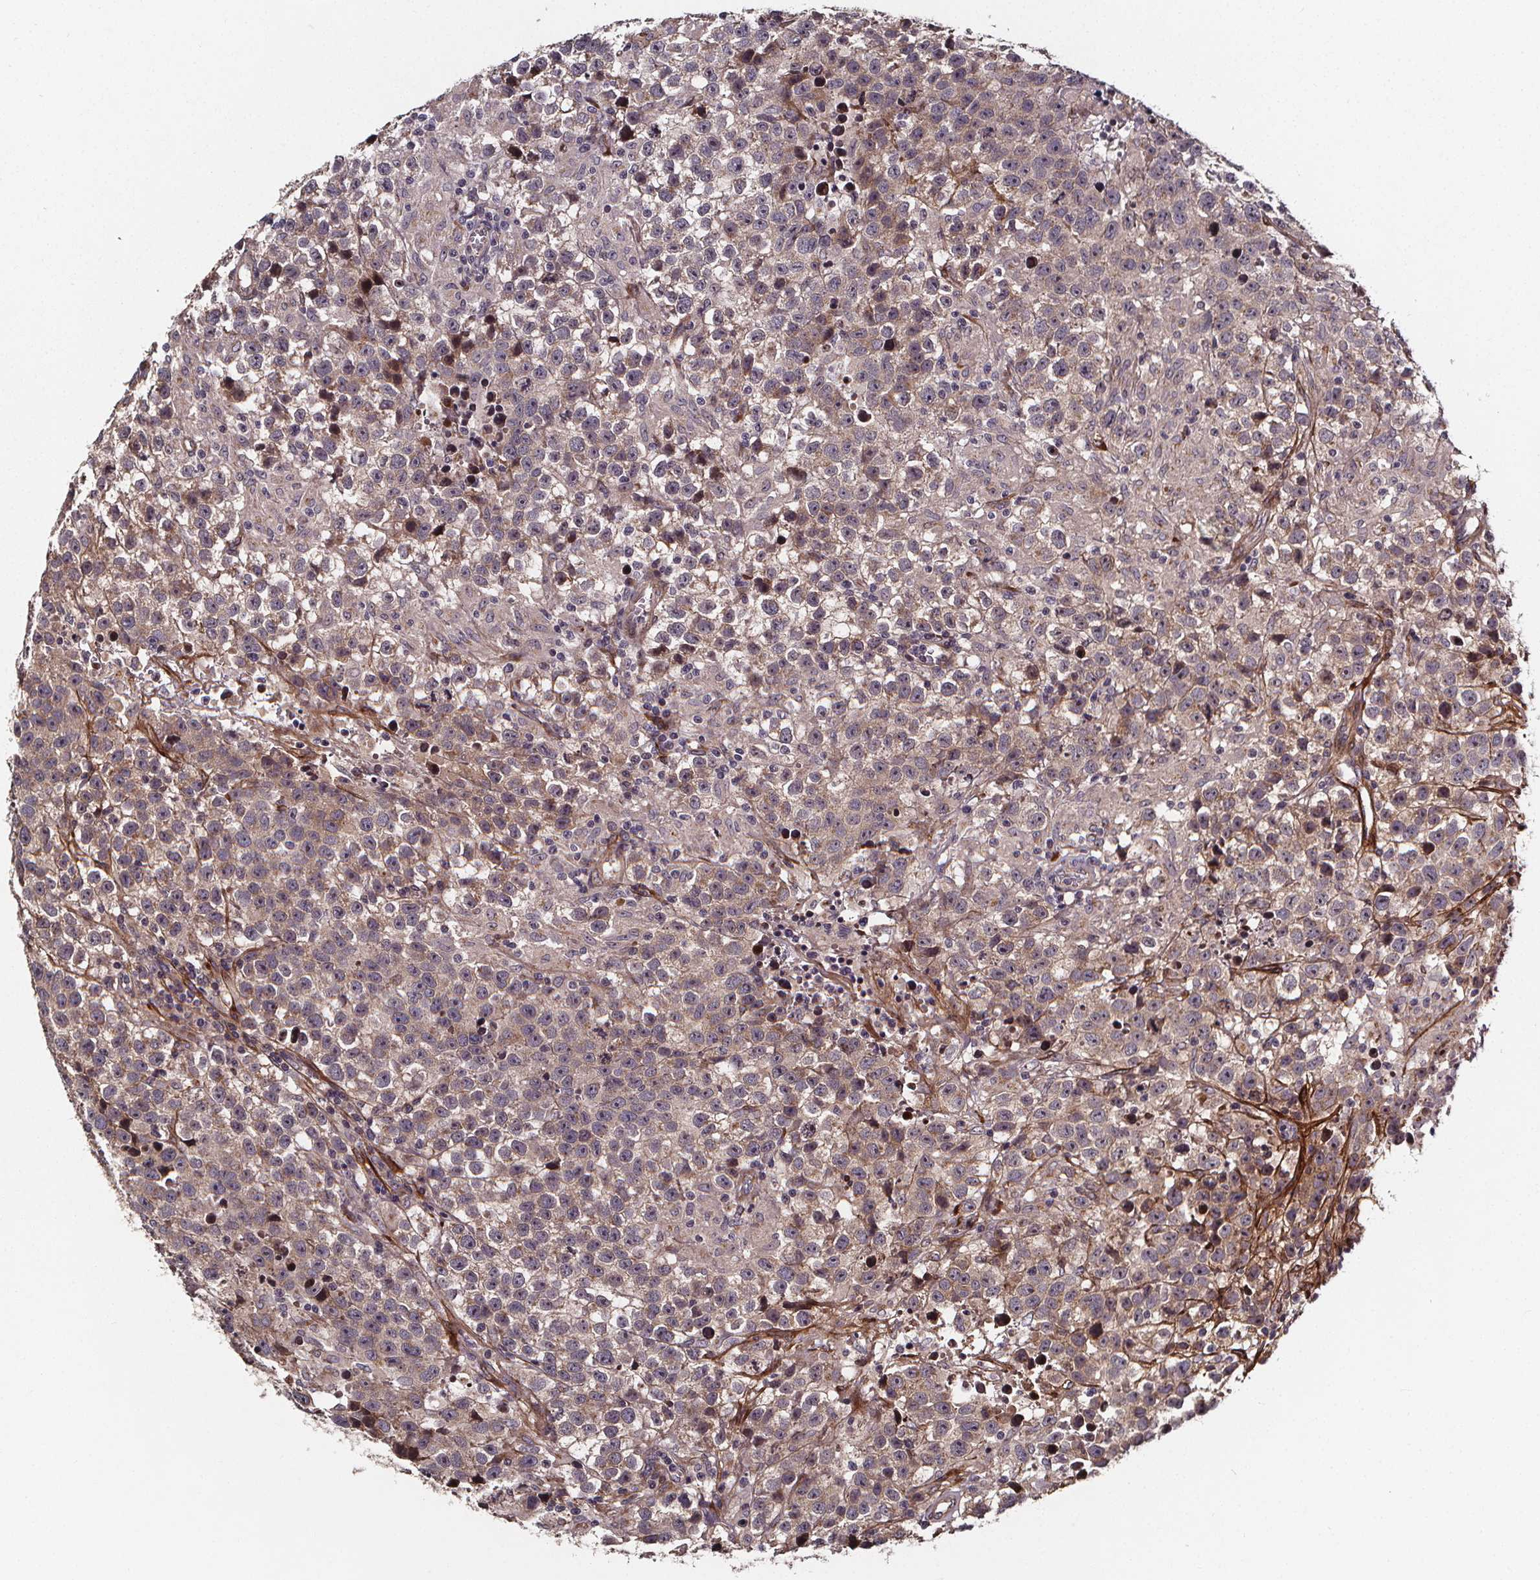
{"staining": {"intensity": "weak", "quantity": ">75%", "location": "cytoplasmic/membranous"}, "tissue": "testis cancer", "cell_type": "Tumor cells", "image_type": "cancer", "snomed": [{"axis": "morphology", "description": "Seminoma, NOS"}, {"axis": "topography", "description": "Testis"}], "caption": "Testis cancer stained with DAB (3,3'-diaminobenzidine) IHC exhibits low levels of weak cytoplasmic/membranous staining in about >75% of tumor cells.", "gene": "AEBP1", "patient": {"sex": "male", "age": 43}}